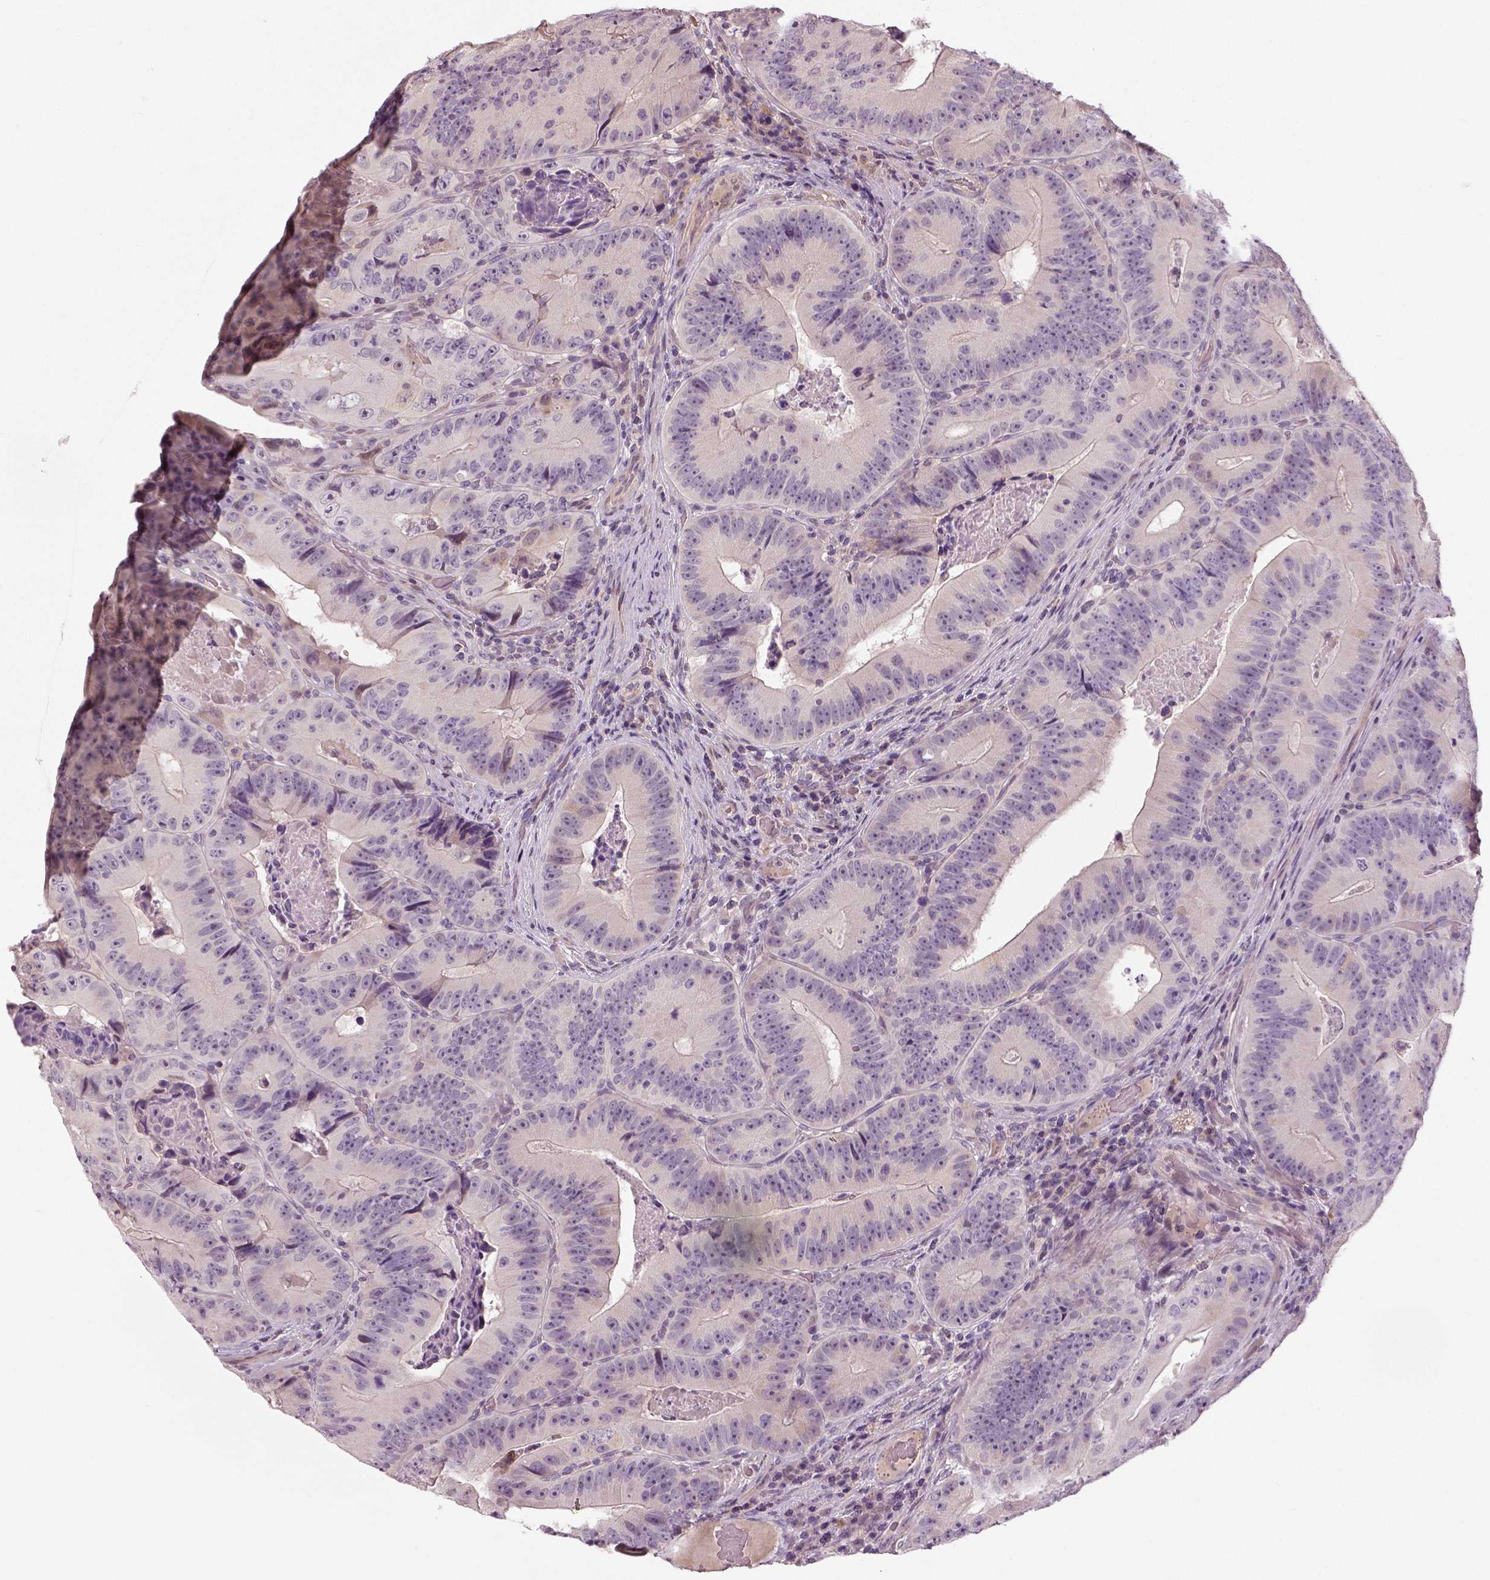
{"staining": {"intensity": "negative", "quantity": "none", "location": "none"}, "tissue": "colorectal cancer", "cell_type": "Tumor cells", "image_type": "cancer", "snomed": [{"axis": "morphology", "description": "Adenocarcinoma, NOS"}, {"axis": "topography", "description": "Colon"}], "caption": "This is an IHC histopathology image of colorectal adenocarcinoma. There is no positivity in tumor cells.", "gene": "NECAB1", "patient": {"sex": "female", "age": 86}}